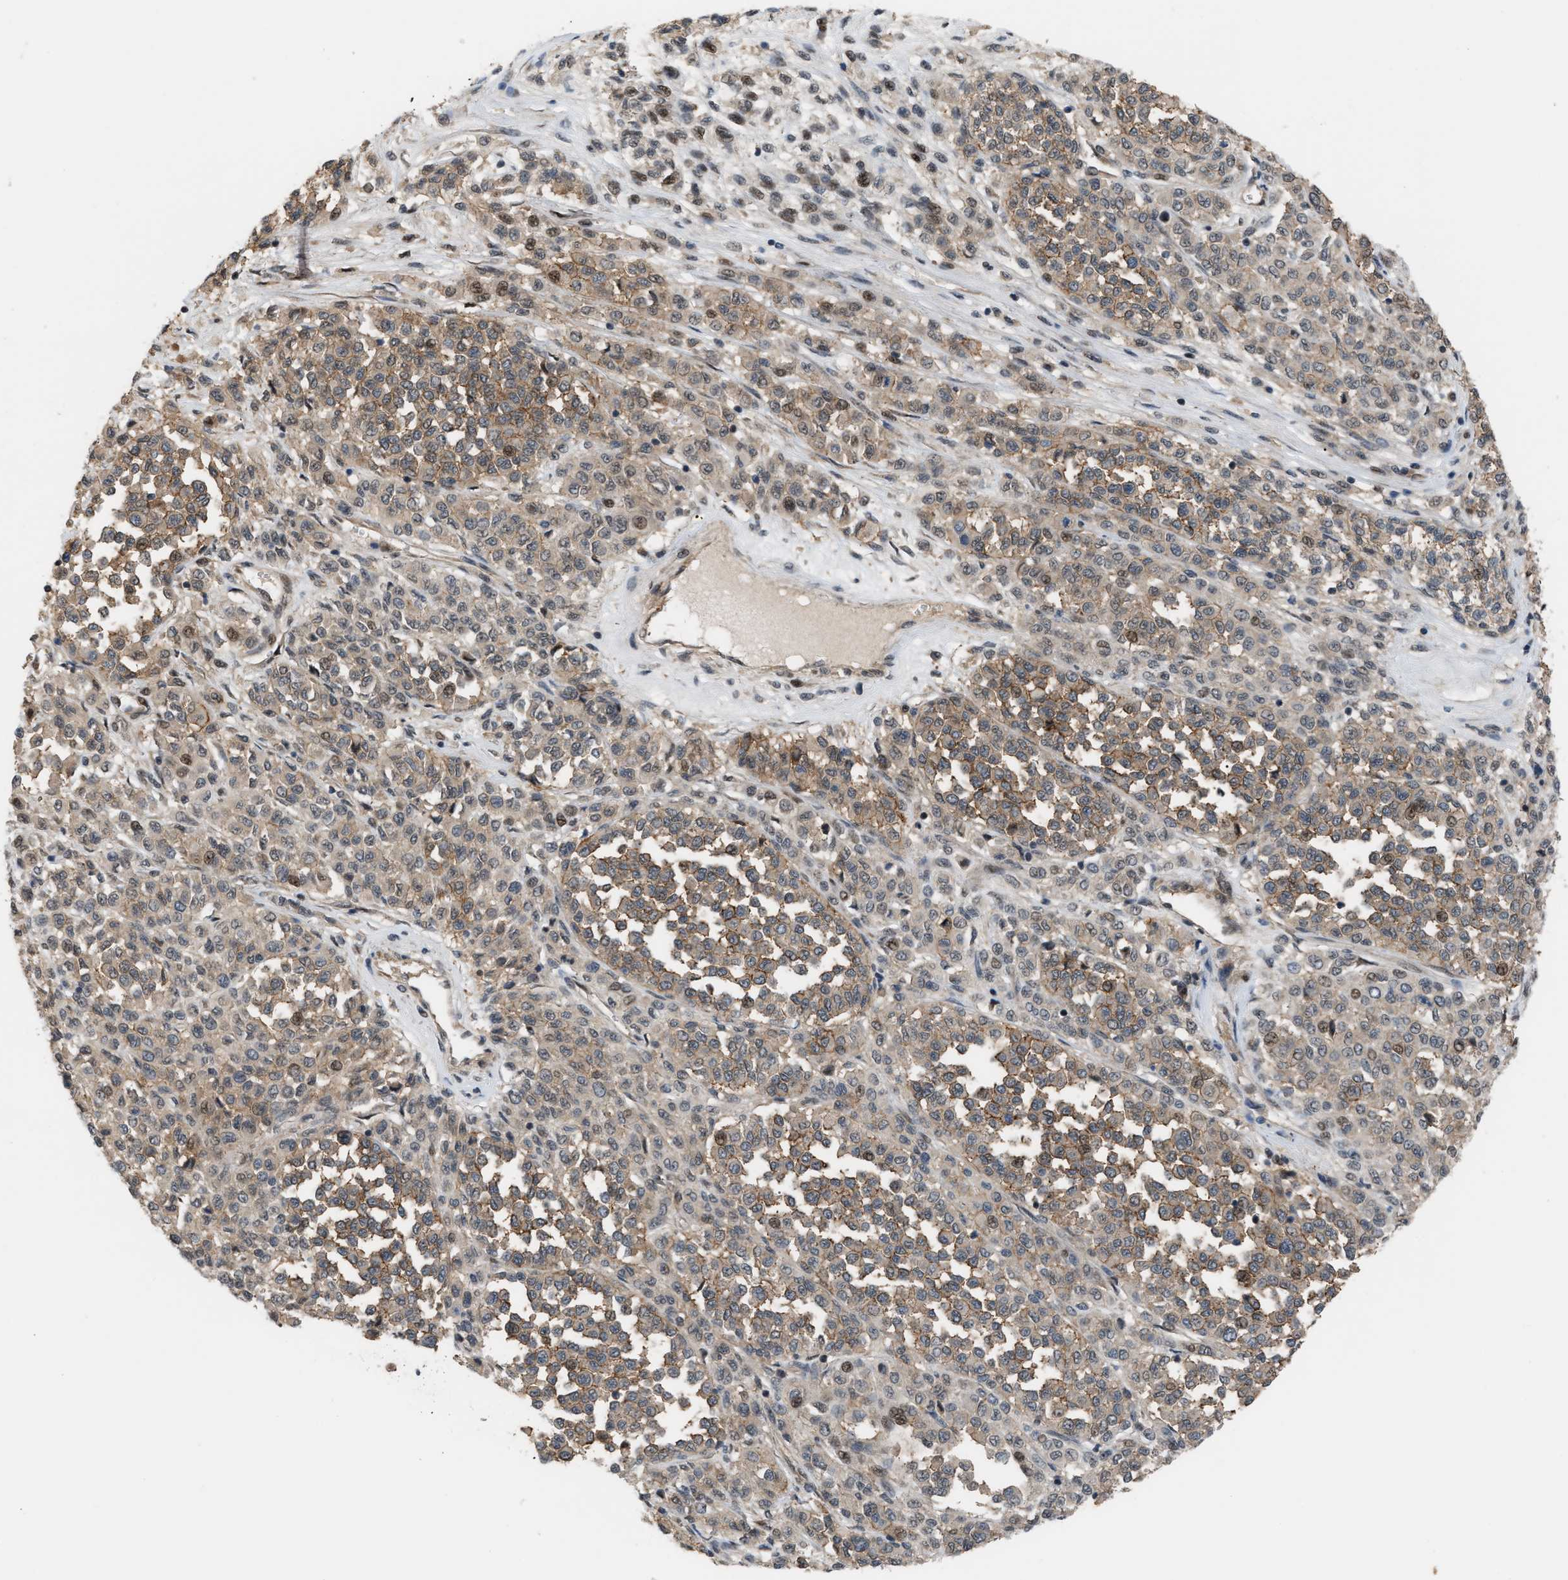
{"staining": {"intensity": "weak", "quantity": ">75%", "location": "cytoplasmic/membranous,nuclear"}, "tissue": "melanoma", "cell_type": "Tumor cells", "image_type": "cancer", "snomed": [{"axis": "morphology", "description": "Malignant melanoma, Metastatic site"}, {"axis": "topography", "description": "Pancreas"}], "caption": "This photomicrograph reveals immunohistochemistry staining of human malignant melanoma (metastatic site), with low weak cytoplasmic/membranous and nuclear expression in approximately >75% of tumor cells.", "gene": "RFFL", "patient": {"sex": "female", "age": 30}}